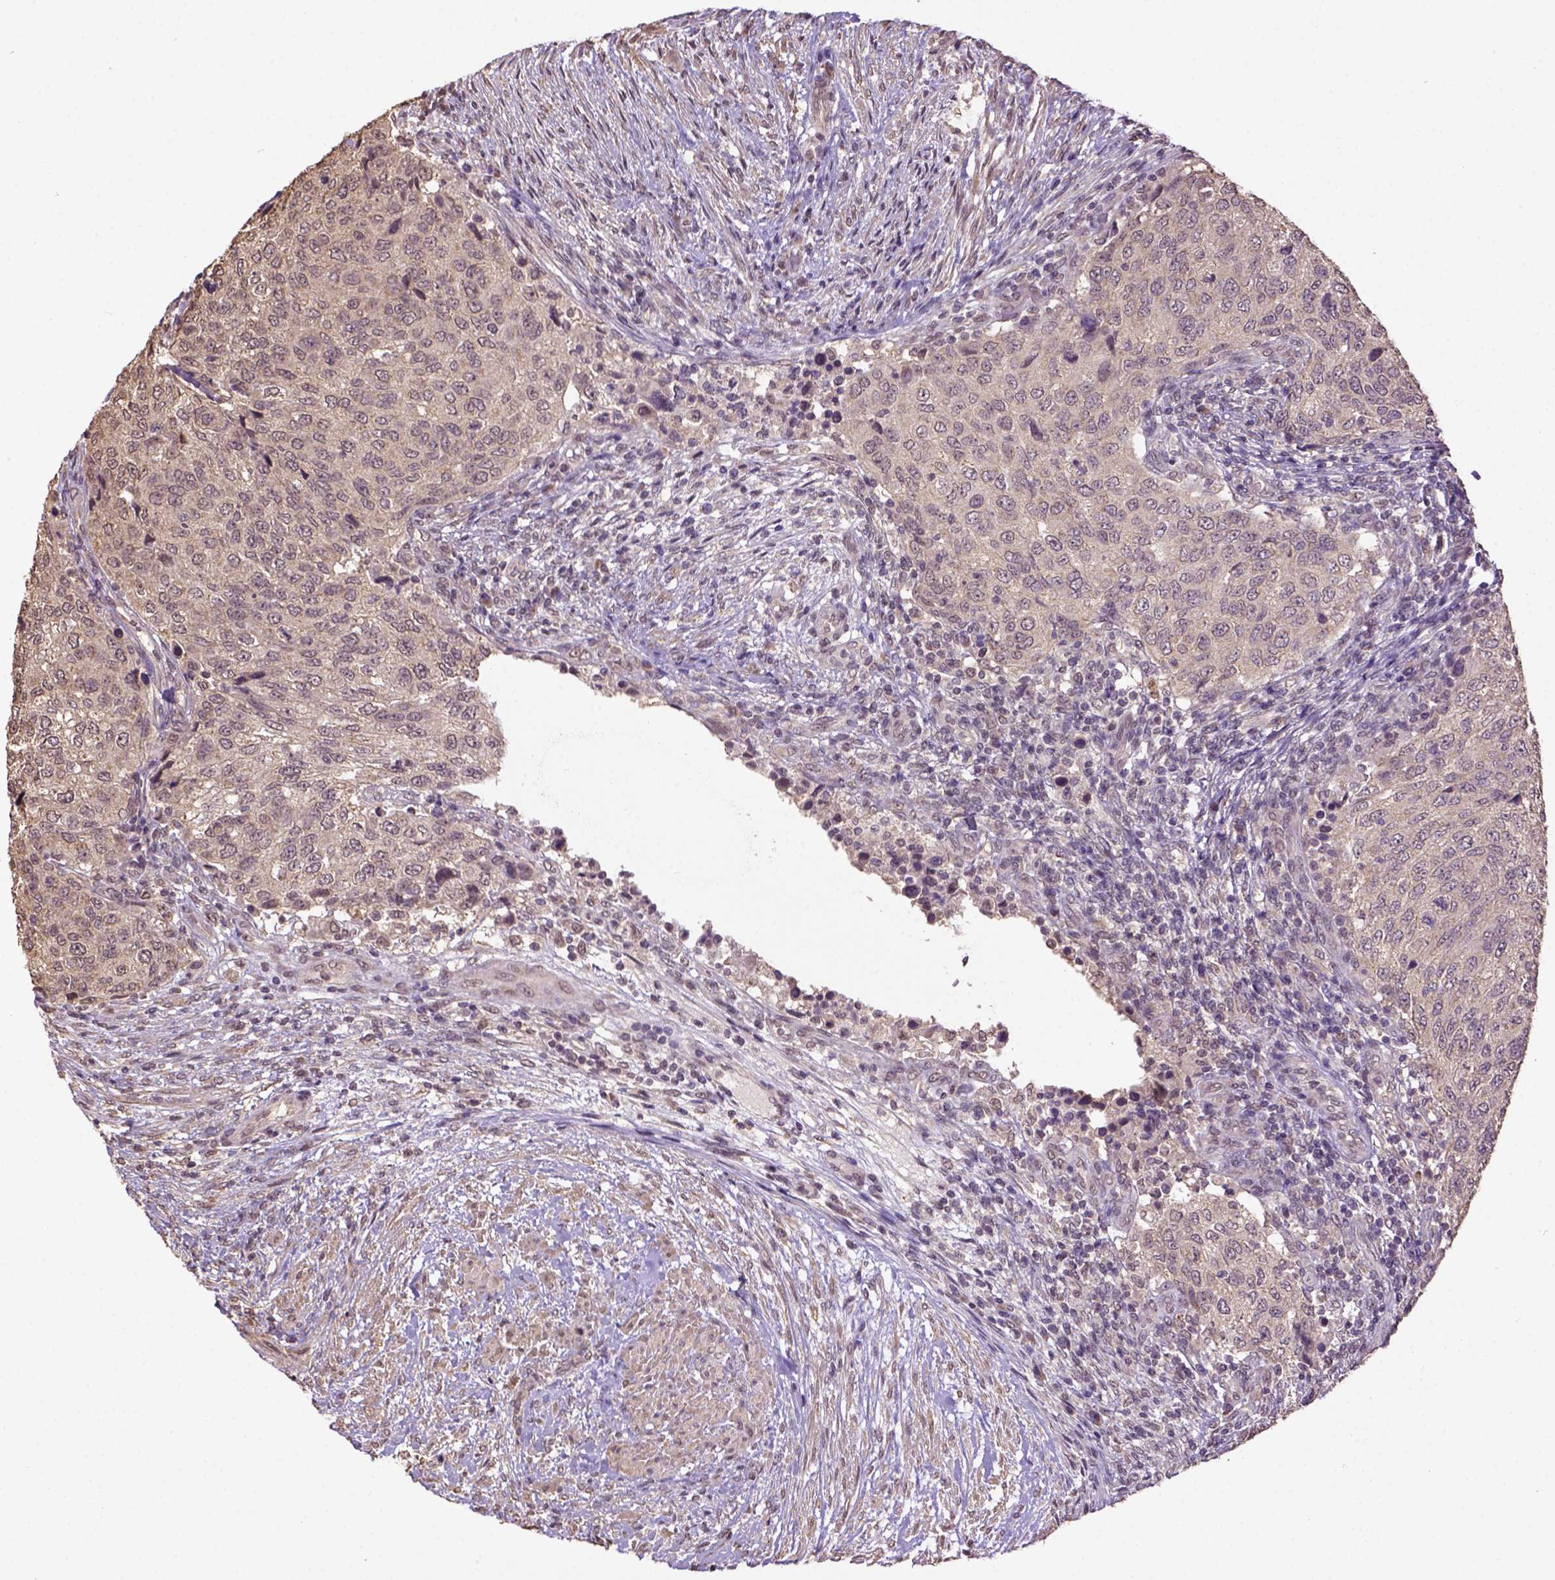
{"staining": {"intensity": "weak", "quantity": ">75%", "location": "cytoplasmic/membranous"}, "tissue": "urothelial cancer", "cell_type": "Tumor cells", "image_type": "cancer", "snomed": [{"axis": "morphology", "description": "Urothelial carcinoma, High grade"}, {"axis": "topography", "description": "Urinary bladder"}], "caption": "Tumor cells reveal low levels of weak cytoplasmic/membranous staining in about >75% of cells in human urothelial cancer. The staining is performed using DAB (3,3'-diaminobenzidine) brown chromogen to label protein expression. The nuclei are counter-stained blue using hematoxylin.", "gene": "WDR17", "patient": {"sex": "female", "age": 78}}